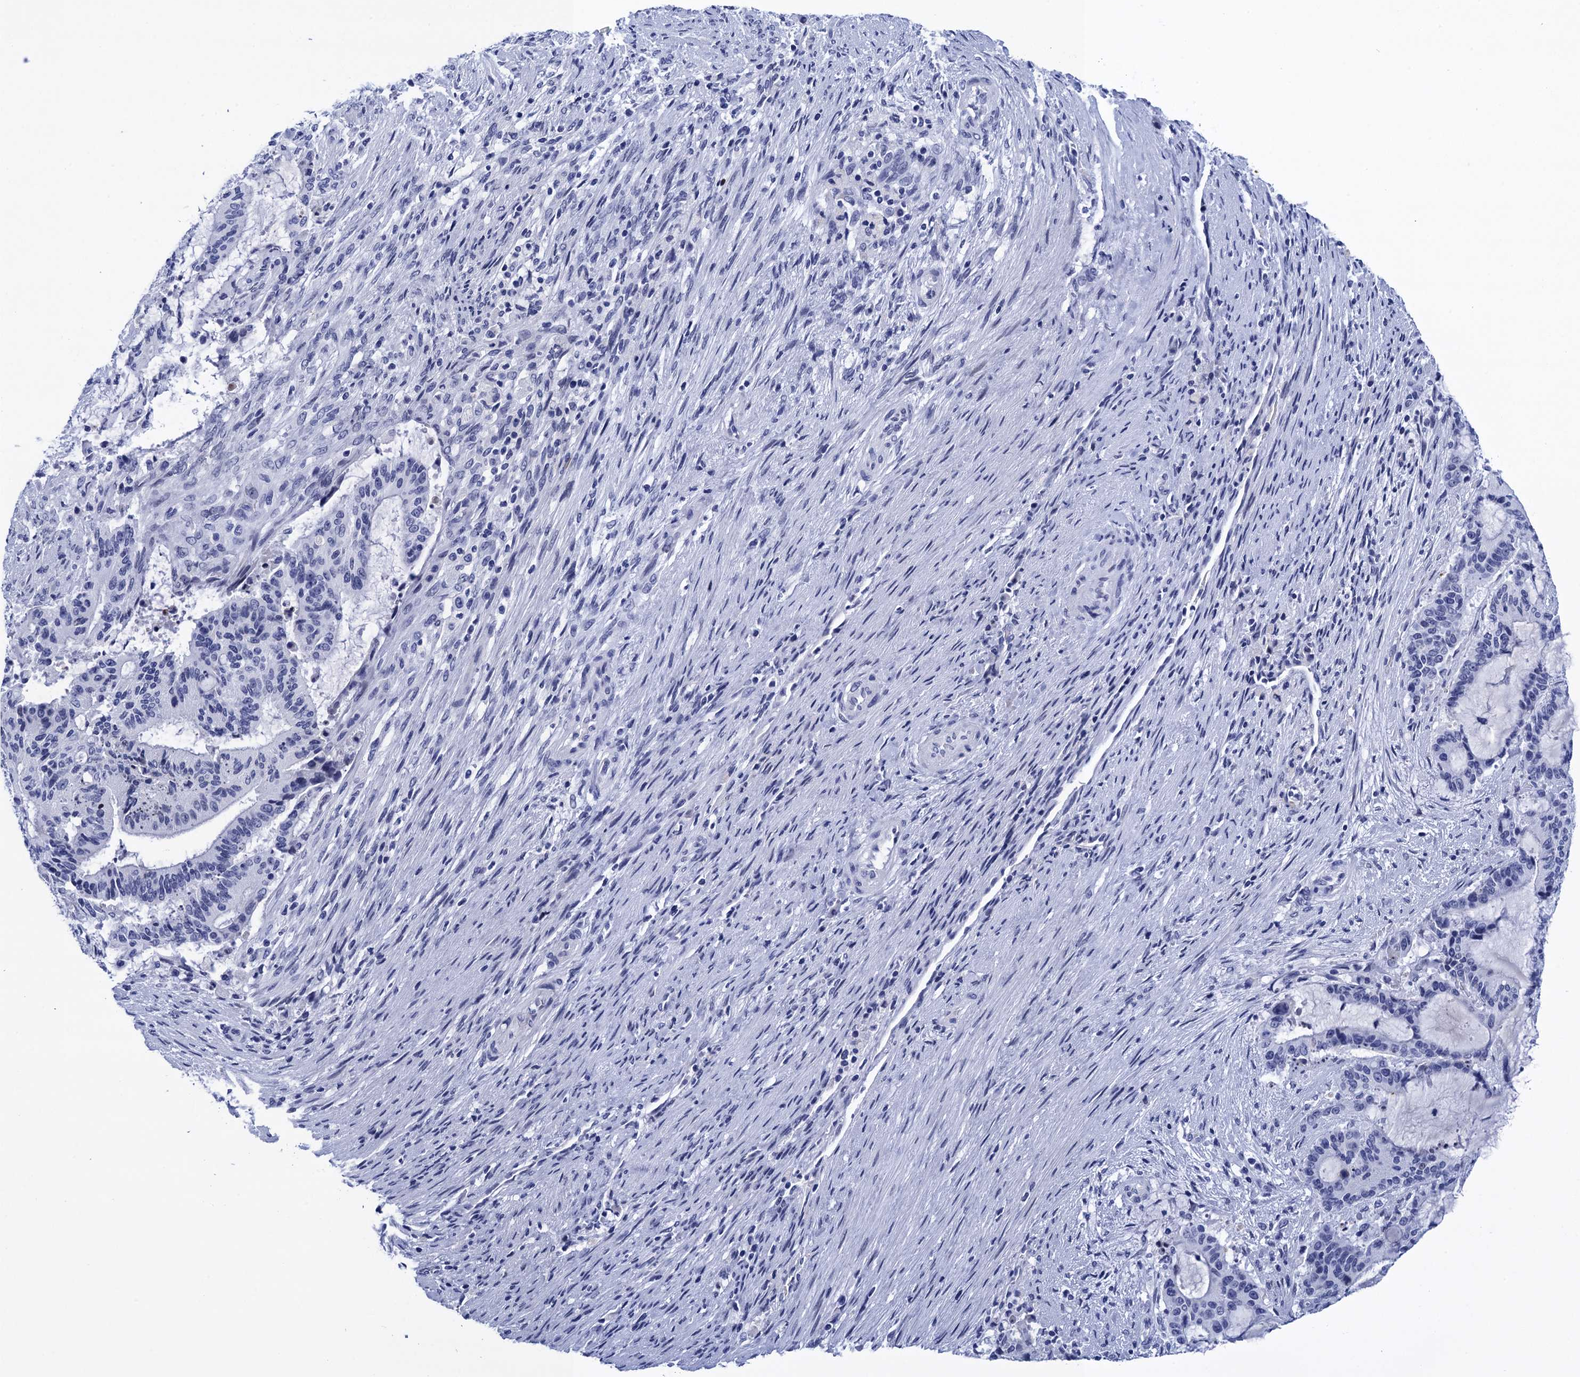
{"staining": {"intensity": "negative", "quantity": "none", "location": "none"}, "tissue": "liver cancer", "cell_type": "Tumor cells", "image_type": "cancer", "snomed": [{"axis": "morphology", "description": "Normal tissue, NOS"}, {"axis": "morphology", "description": "Cholangiocarcinoma"}, {"axis": "topography", "description": "Liver"}, {"axis": "topography", "description": "Peripheral nerve tissue"}], "caption": "An immunohistochemistry (IHC) histopathology image of cholangiocarcinoma (liver) is shown. There is no staining in tumor cells of cholangiocarcinoma (liver).", "gene": "METTL25", "patient": {"sex": "female", "age": 73}}